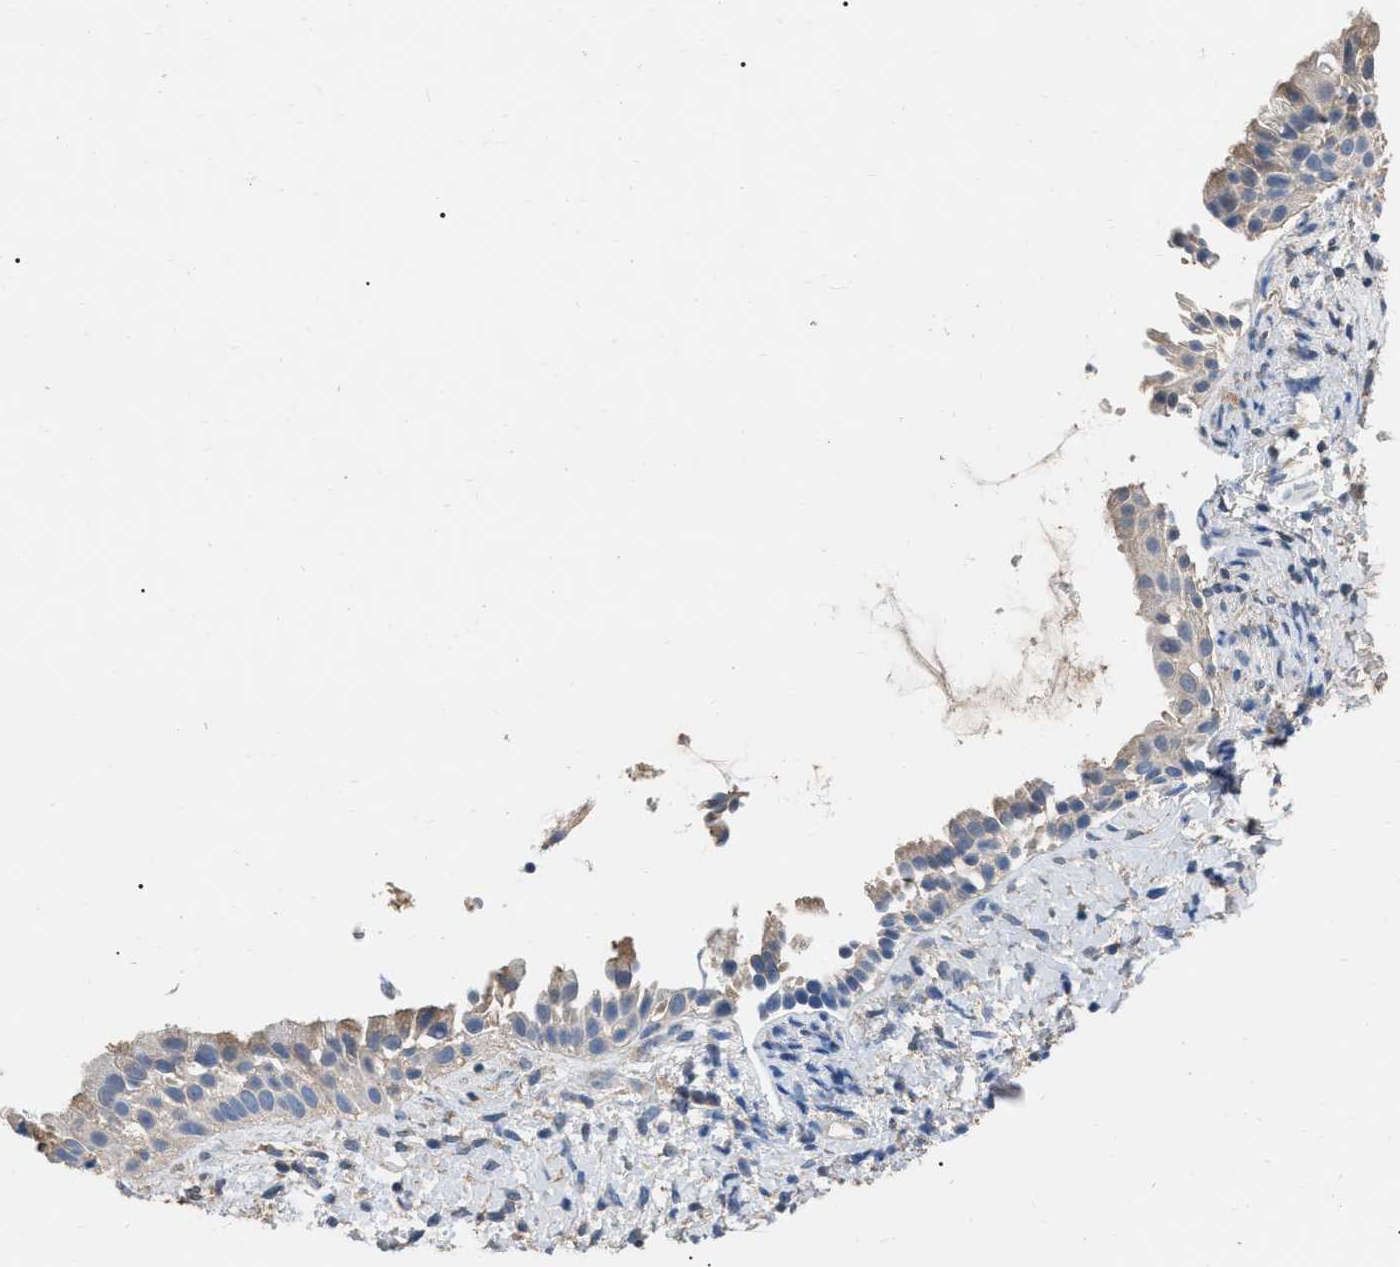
{"staining": {"intensity": "weak", "quantity": "25%-75%", "location": "cytoplasmic/membranous"}, "tissue": "nasopharynx", "cell_type": "Respiratory epithelial cells", "image_type": "normal", "snomed": [{"axis": "morphology", "description": "Normal tissue, NOS"}, {"axis": "topography", "description": "Nasopharynx"}], "caption": "The image shows staining of benign nasopharynx, revealing weak cytoplasmic/membranous protein expression (brown color) within respiratory epithelial cells. (DAB (3,3'-diaminobenzidine) = brown stain, brightfield microscopy at high magnification).", "gene": "GPR179", "patient": {"sex": "male", "age": 22}}